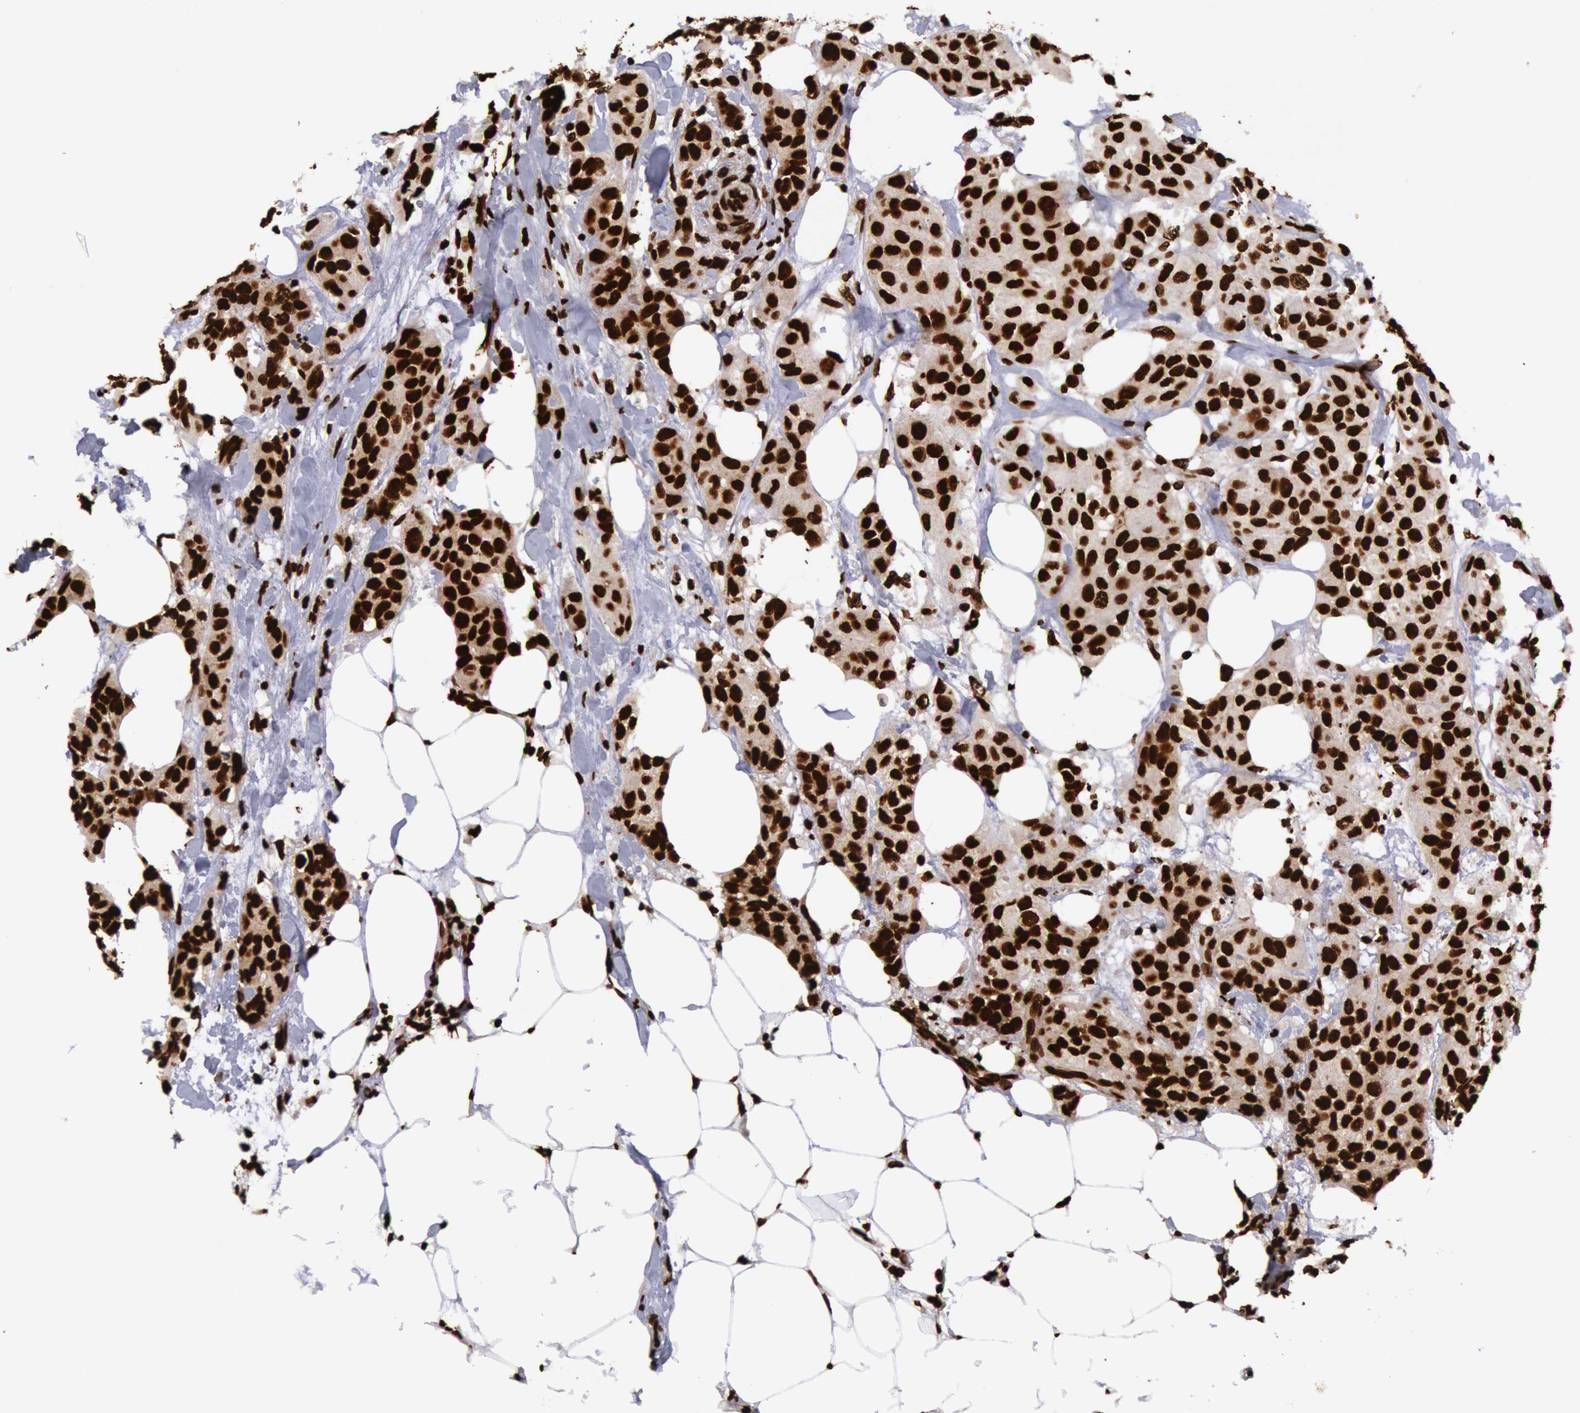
{"staining": {"intensity": "strong", "quantity": ">75%", "location": "nuclear"}, "tissue": "breast cancer", "cell_type": "Tumor cells", "image_type": "cancer", "snomed": [{"axis": "morphology", "description": "Duct carcinoma"}, {"axis": "topography", "description": "Breast"}], "caption": "An image of invasive ductal carcinoma (breast) stained for a protein exhibits strong nuclear brown staining in tumor cells.", "gene": "H3-4", "patient": {"sex": "female", "age": 68}}